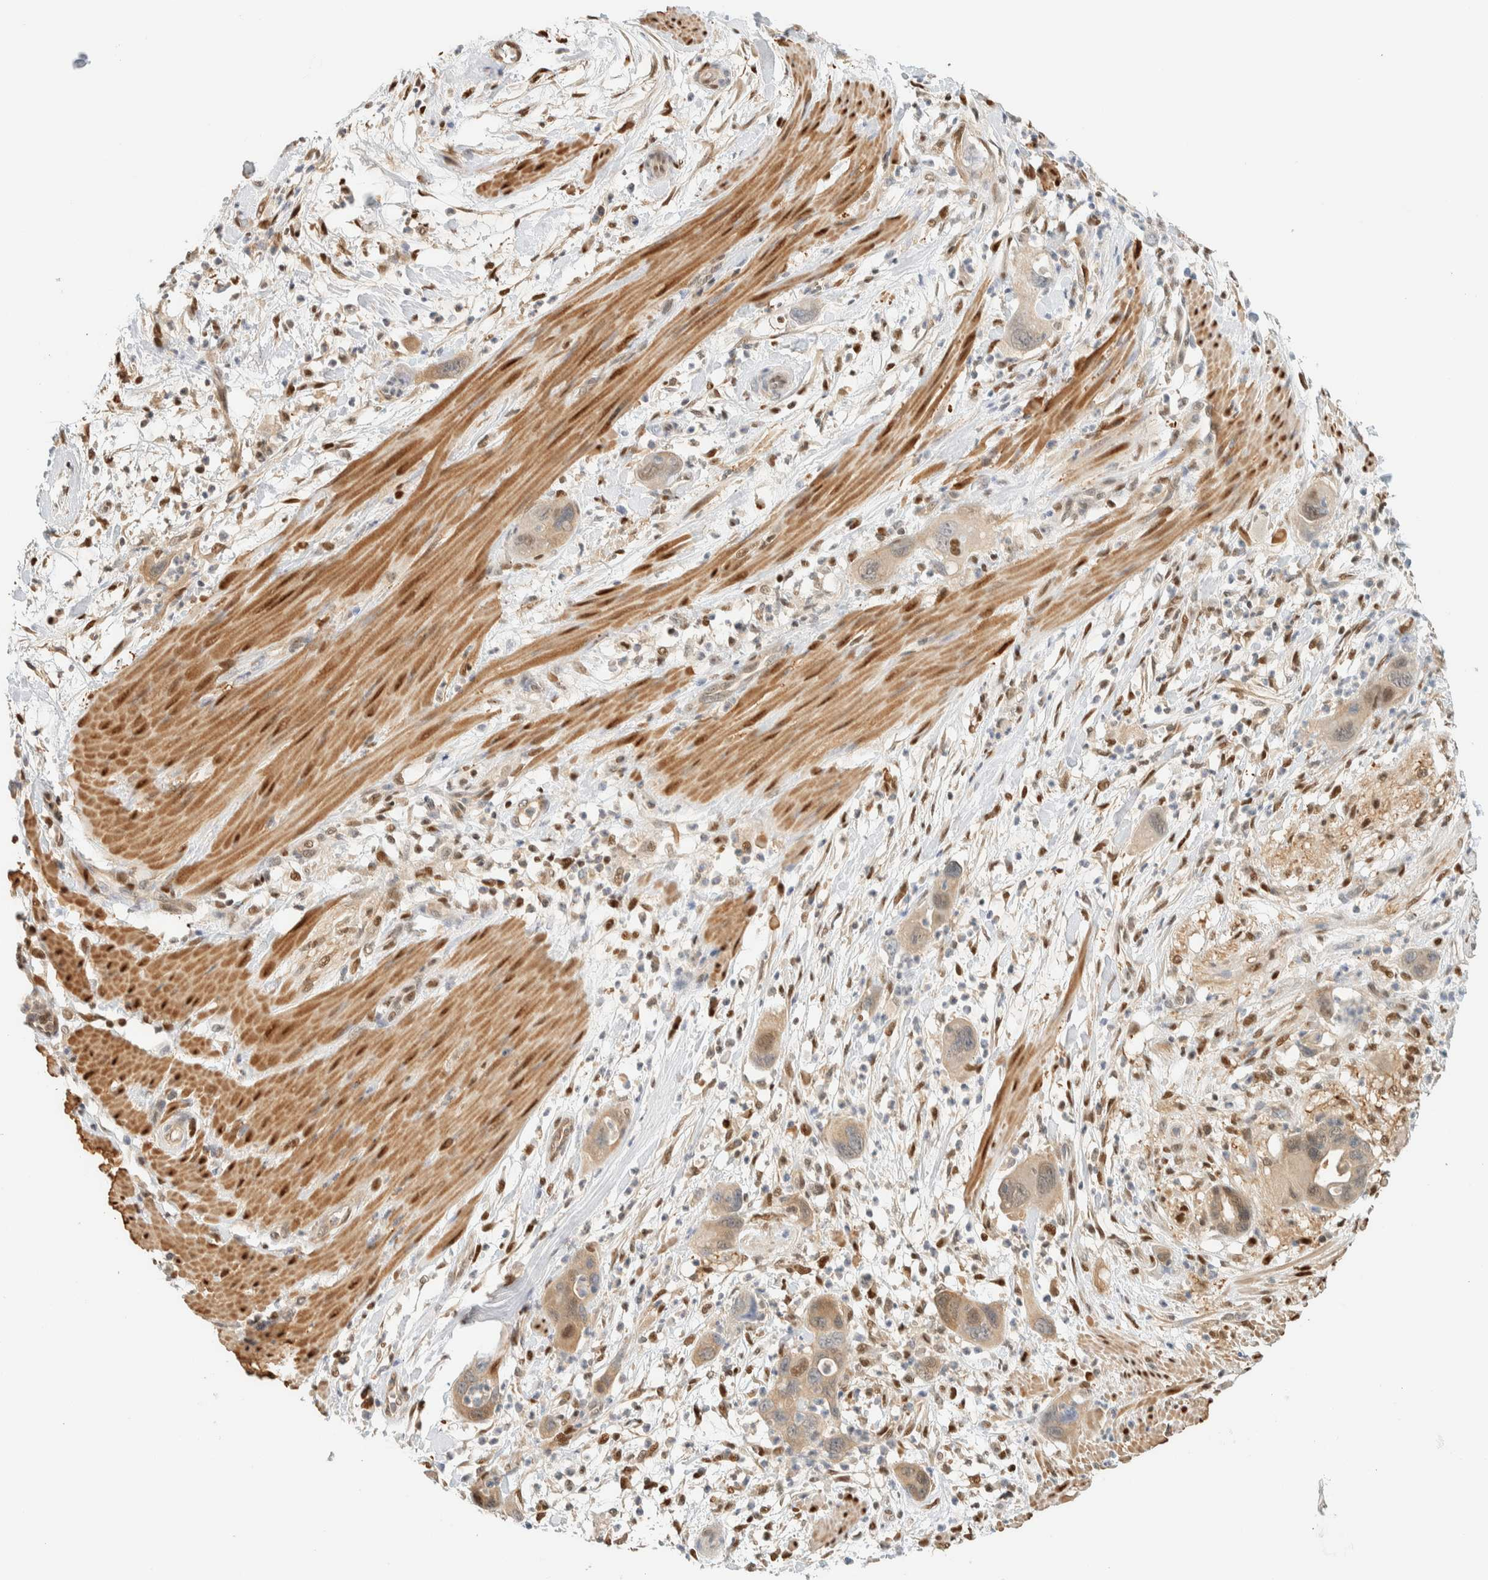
{"staining": {"intensity": "moderate", "quantity": "25%-75%", "location": "cytoplasmic/membranous,nuclear"}, "tissue": "pancreatic cancer", "cell_type": "Tumor cells", "image_type": "cancer", "snomed": [{"axis": "morphology", "description": "Adenocarcinoma, NOS"}, {"axis": "topography", "description": "Pancreas"}], "caption": "Human pancreatic cancer (adenocarcinoma) stained with a protein marker reveals moderate staining in tumor cells.", "gene": "ZBTB37", "patient": {"sex": "female", "age": 71}}